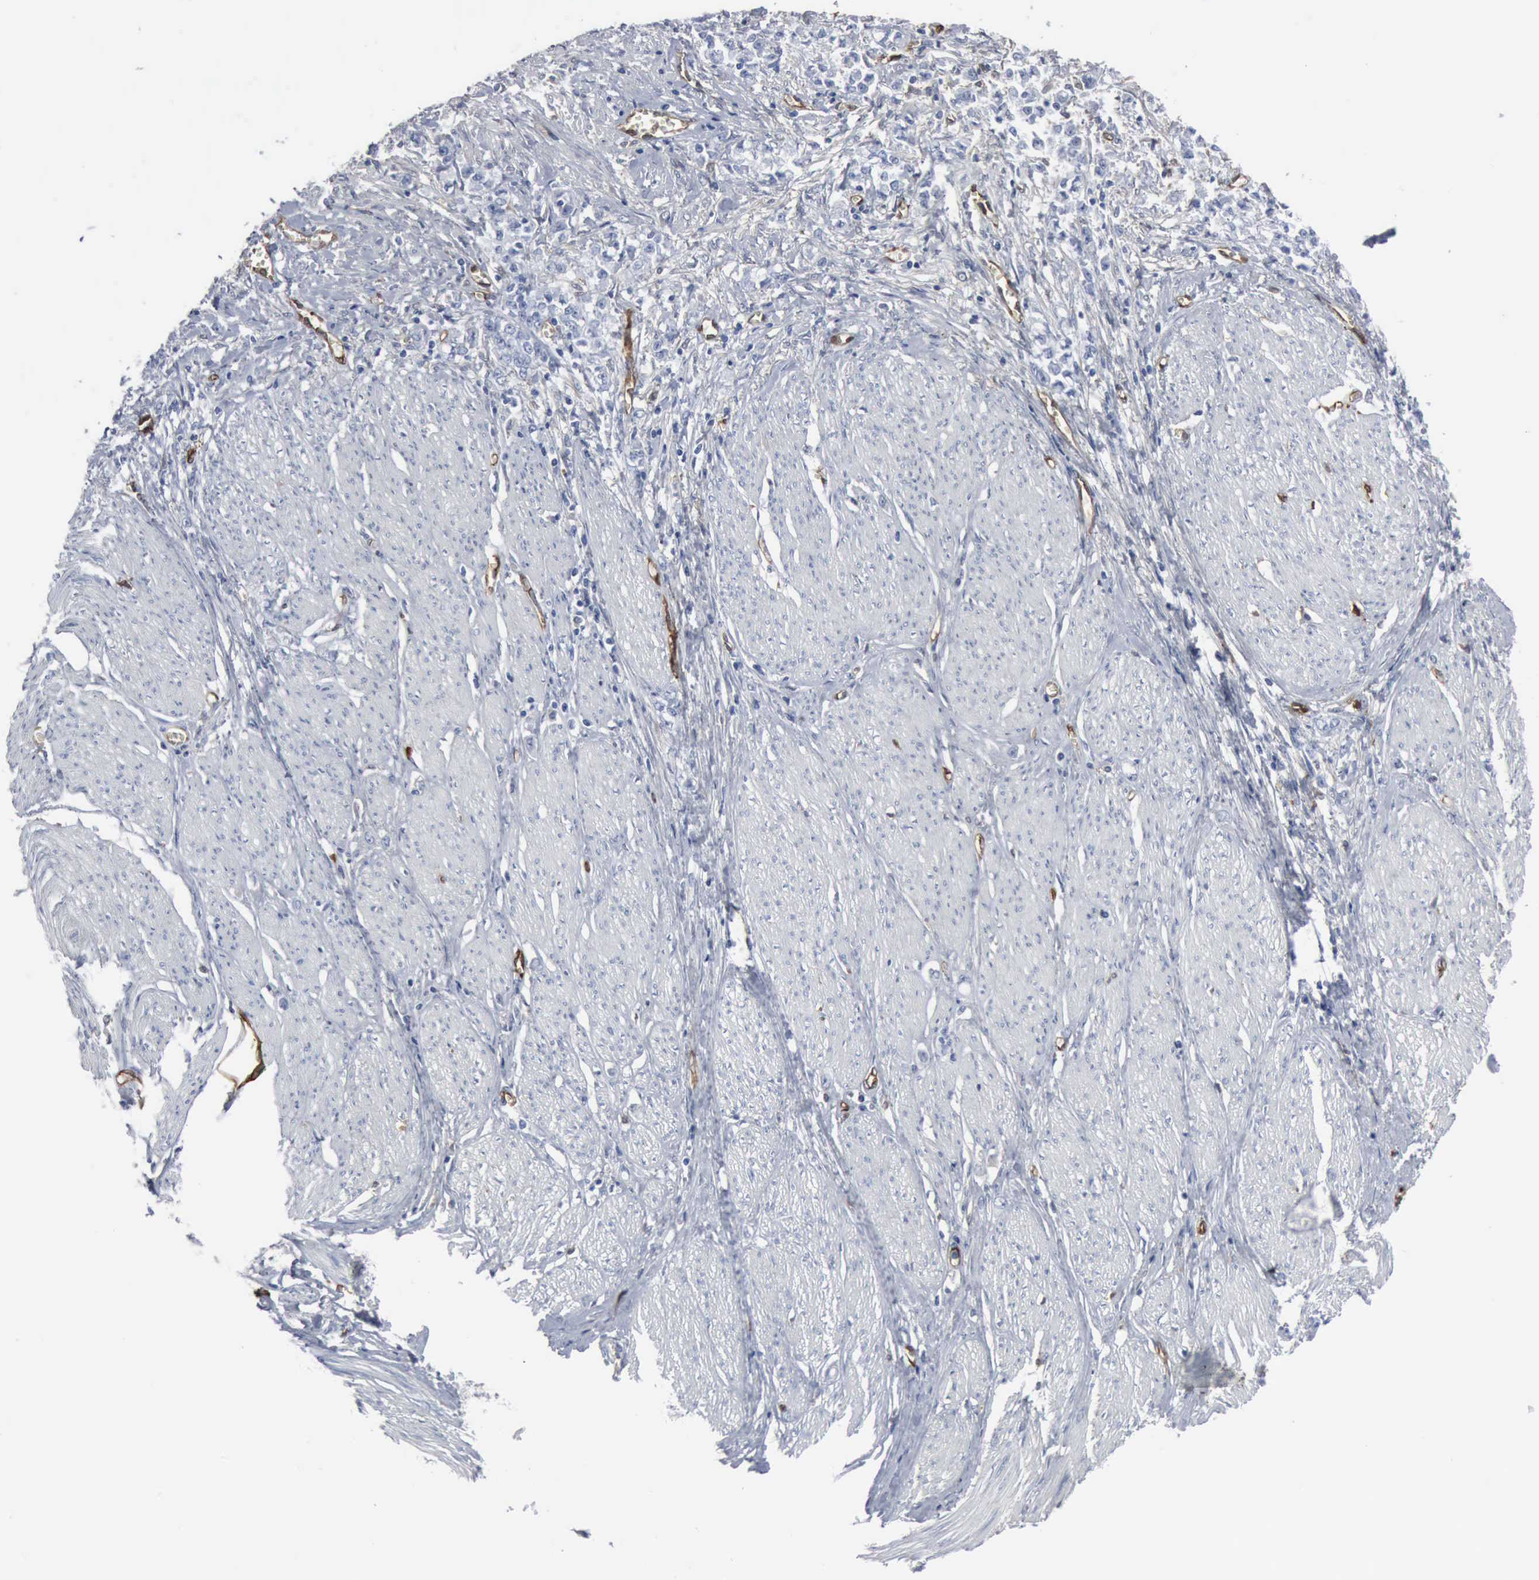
{"staining": {"intensity": "negative", "quantity": "none", "location": "none"}, "tissue": "stomach cancer", "cell_type": "Tumor cells", "image_type": "cancer", "snomed": [{"axis": "morphology", "description": "Adenocarcinoma, NOS"}, {"axis": "topography", "description": "Stomach"}], "caption": "Tumor cells show no significant protein expression in adenocarcinoma (stomach).", "gene": "FSCN1", "patient": {"sex": "male", "age": 72}}